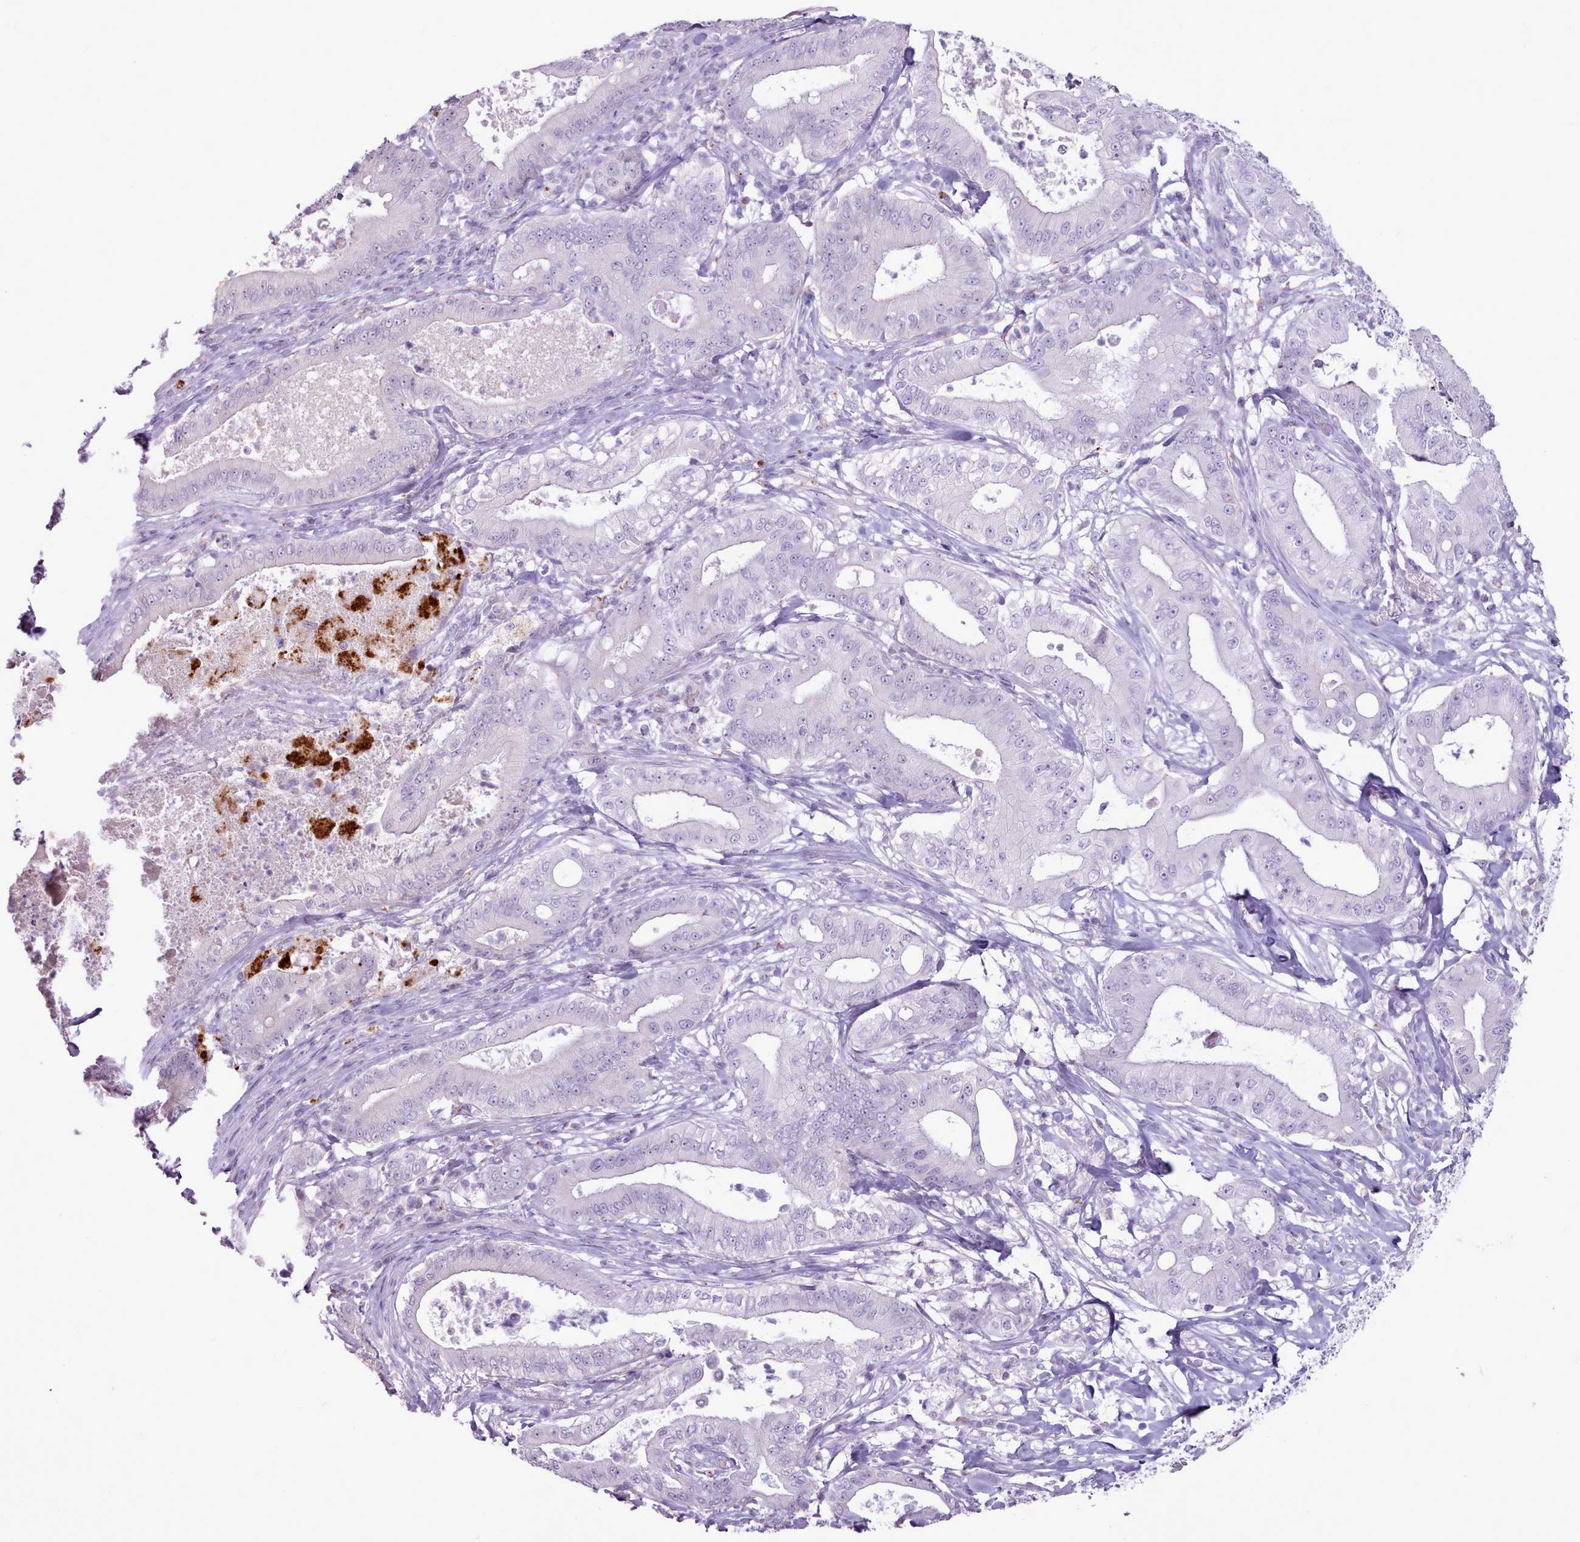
{"staining": {"intensity": "negative", "quantity": "none", "location": "none"}, "tissue": "pancreatic cancer", "cell_type": "Tumor cells", "image_type": "cancer", "snomed": [{"axis": "morphology", "description": "Adenocarcinoma, NOS"}, {"axis": "topography", "description": "Pancreas"}], "caption": "The IHC image has no significant positivity in tumor cells of pancreatic cancer (adenocarcinoma) tissue.", "gene": "ATRAID", "patient": {"sex": "male", "age": 71}}